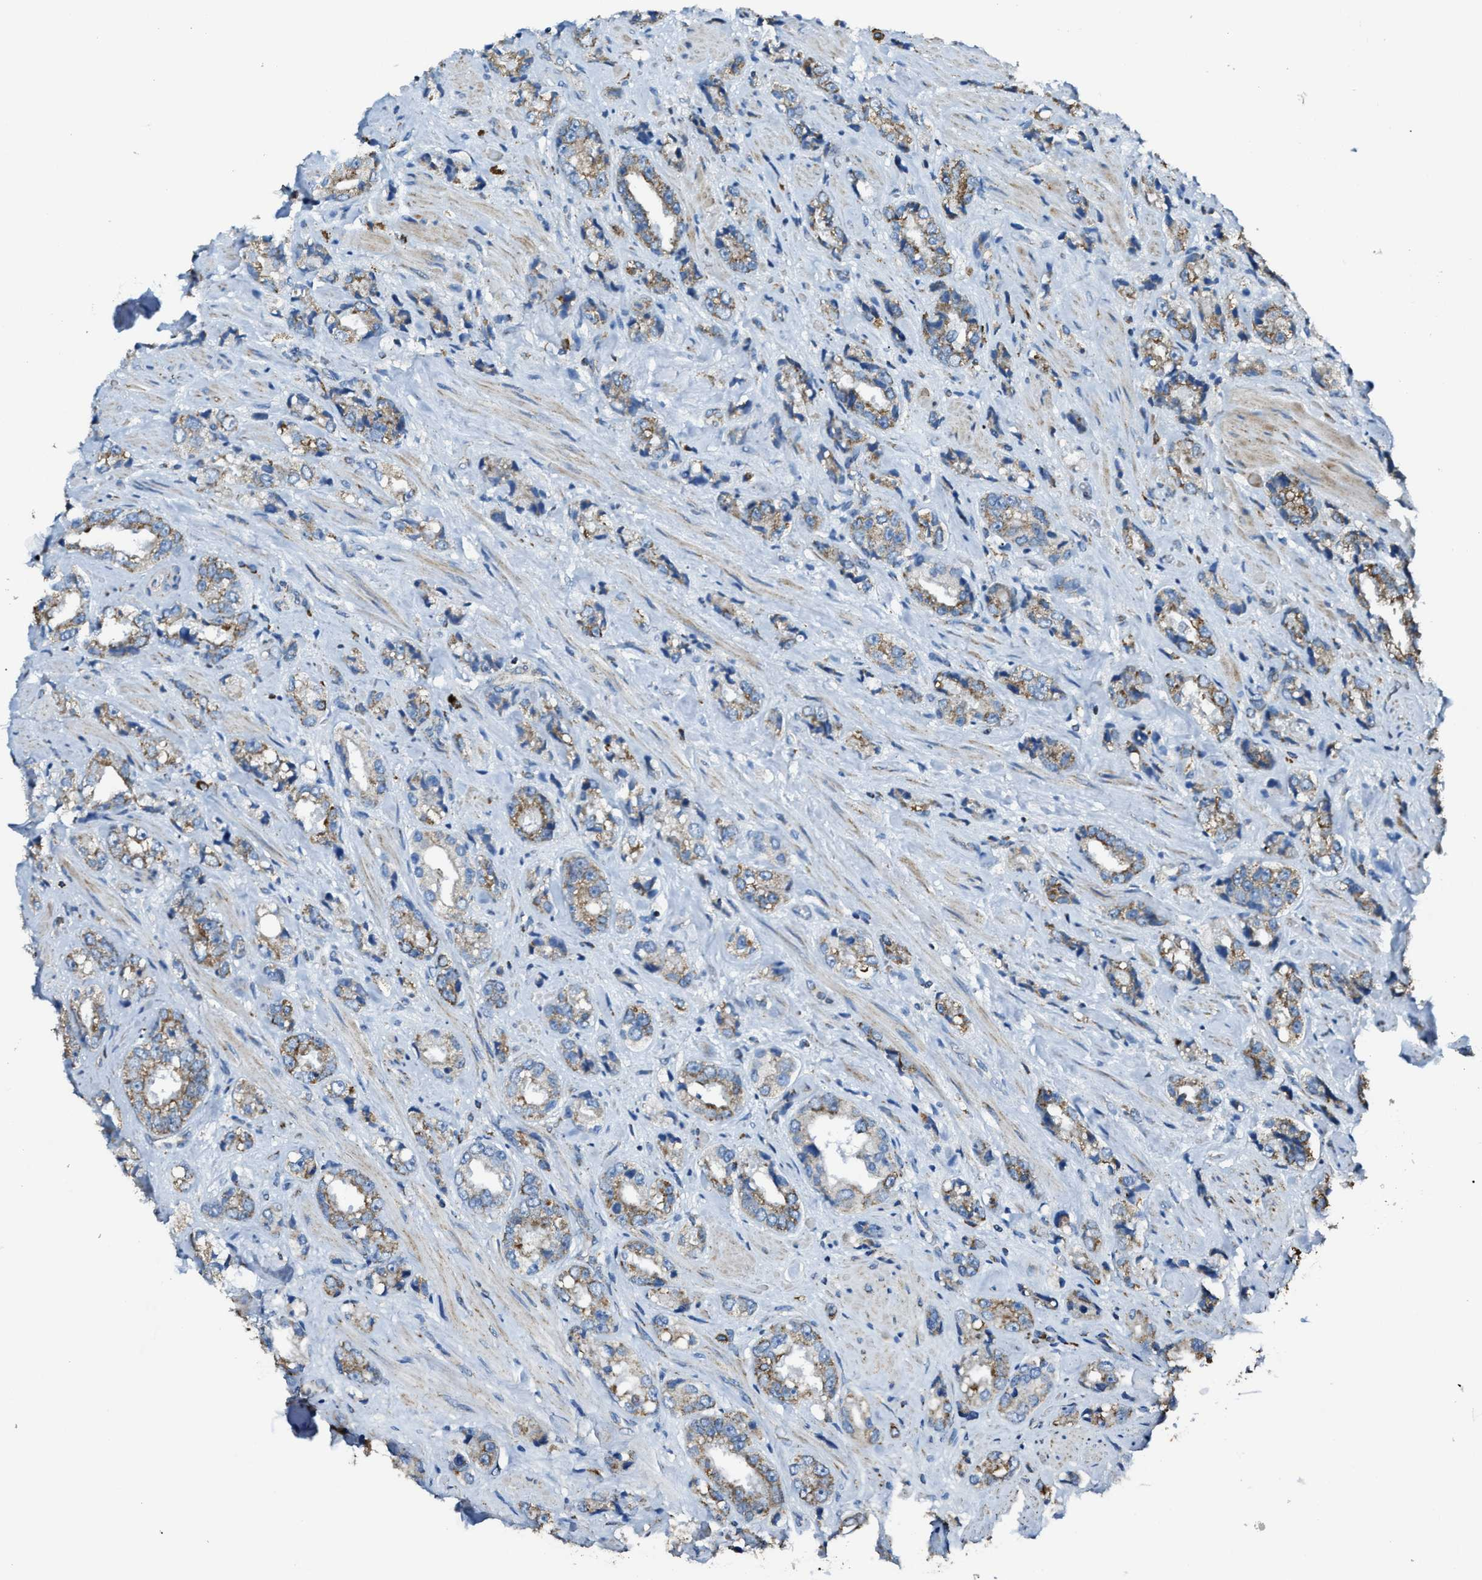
{"staining": {"intensity": "moderate", "quantity": ">75%", "location": "cytoplasmic/membranous"}, "tissue": "prostate cancer", "cell_type": "Tumor cells", "image_type": "cancer", "snomed": [{"axis": "morphology", "description": "Adenocarcinoma, High grade"}, {"axis": "topography", "description": "Prostate"}], "caption": "A medium amount of moderate cytoplasmic/membranous expression is identified in about >75% of tumor cells in prostate cancer (adenocarcinoma (high-grade)) tissue.", "gene": "SLC25A11", "patient": {"sex": "male", "age": 61}}